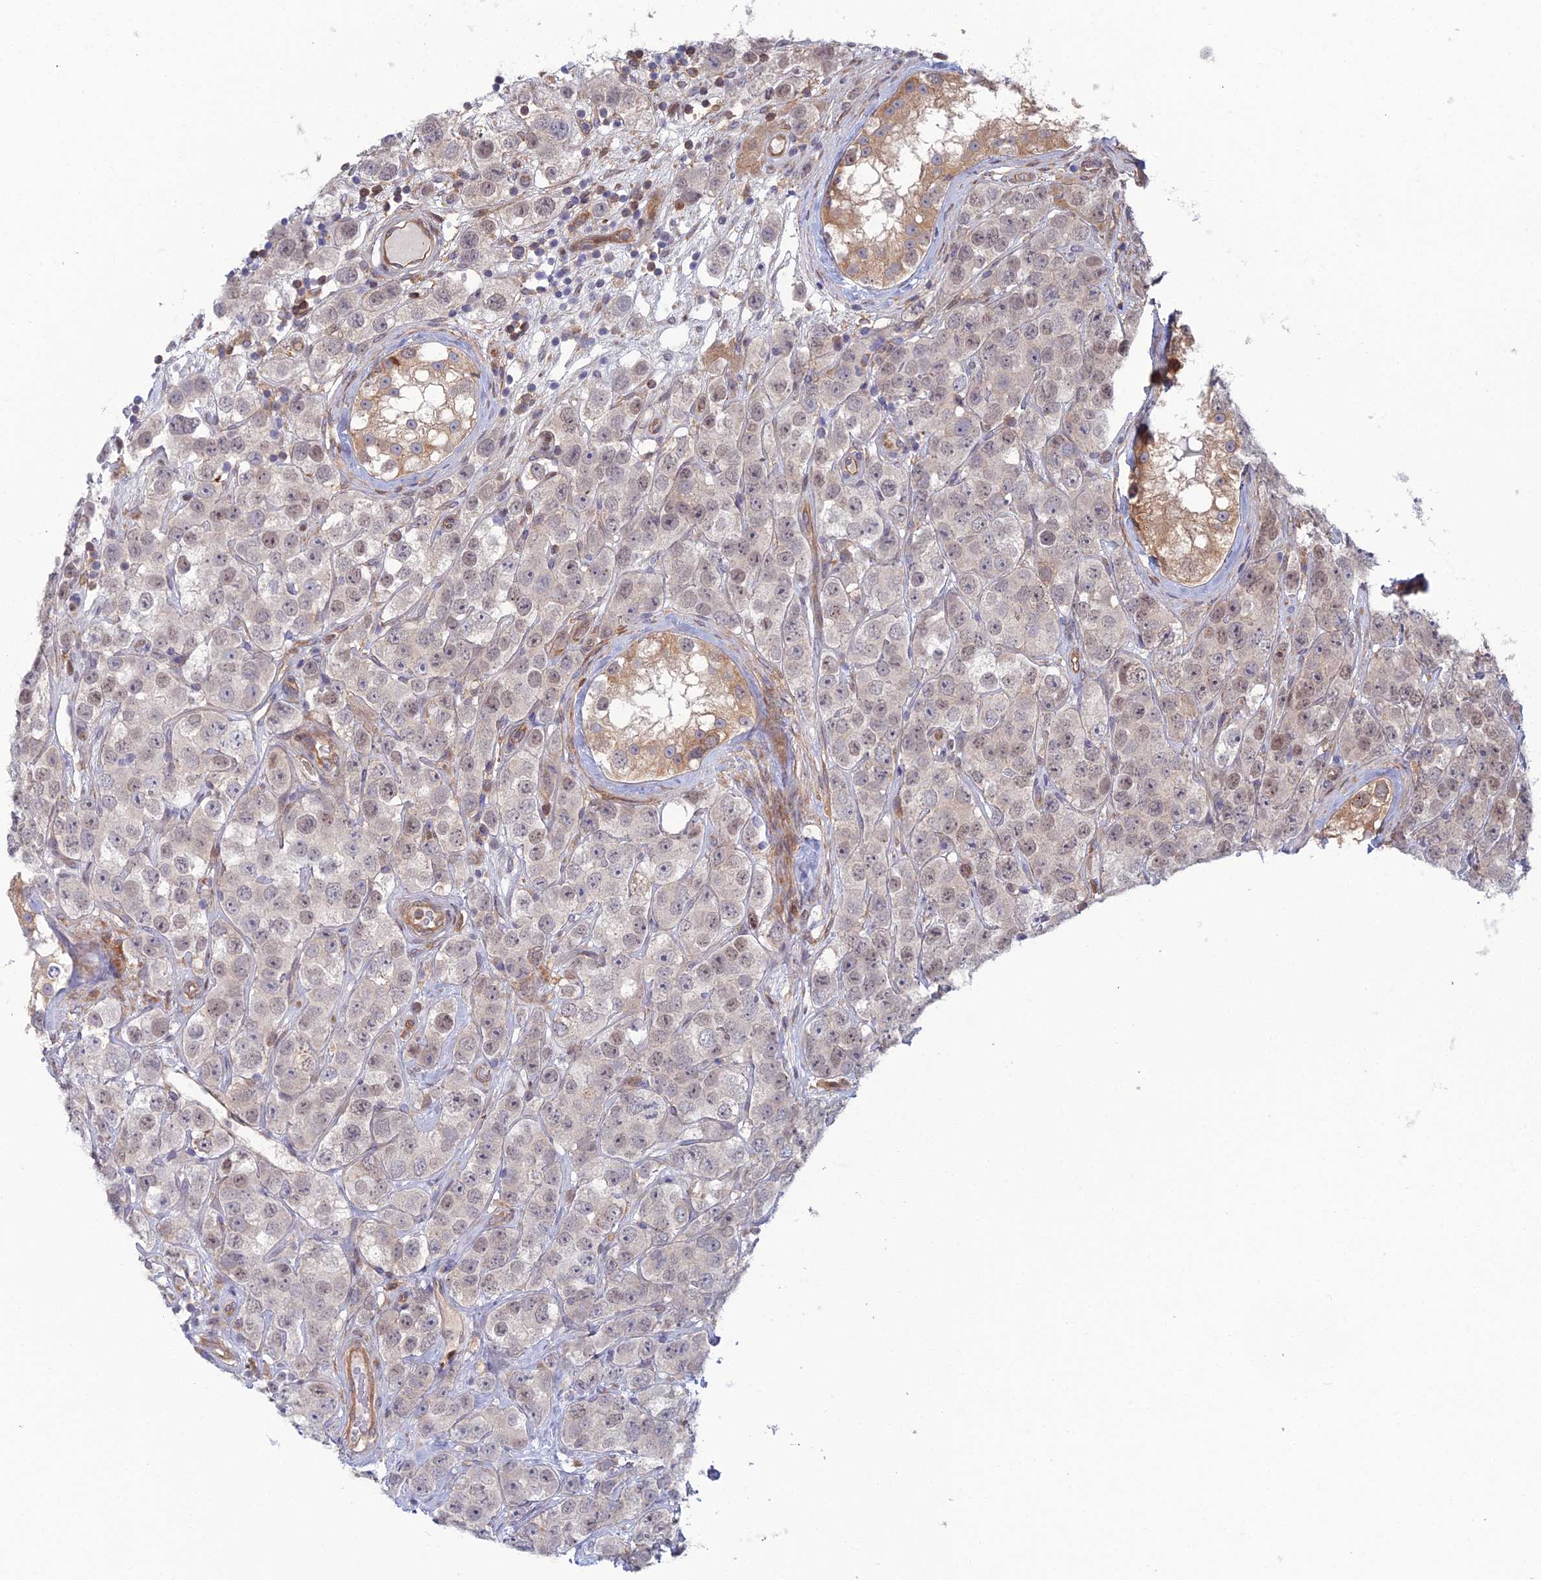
{"staining": {"intensity": "negative", "quantity": "none", "location": "none"}, "tissue": "testis cancer", "cell_type": "Tumor cells", "image_type": "cancer", "snomed": [{"axis": "morphology", "description": "Seminoma, NOS"}, {"axis": "topography", "description": "Testis"}], "caption": "There is no significant staining in tumor cells of seminoma (testis). Brightfield microscopy of IHC stained with DAB (brown) and hematoxylin (blue), captured at high magnification.", "gene": "ABHD1", "patient": {"sex": "male", "age": 28}}